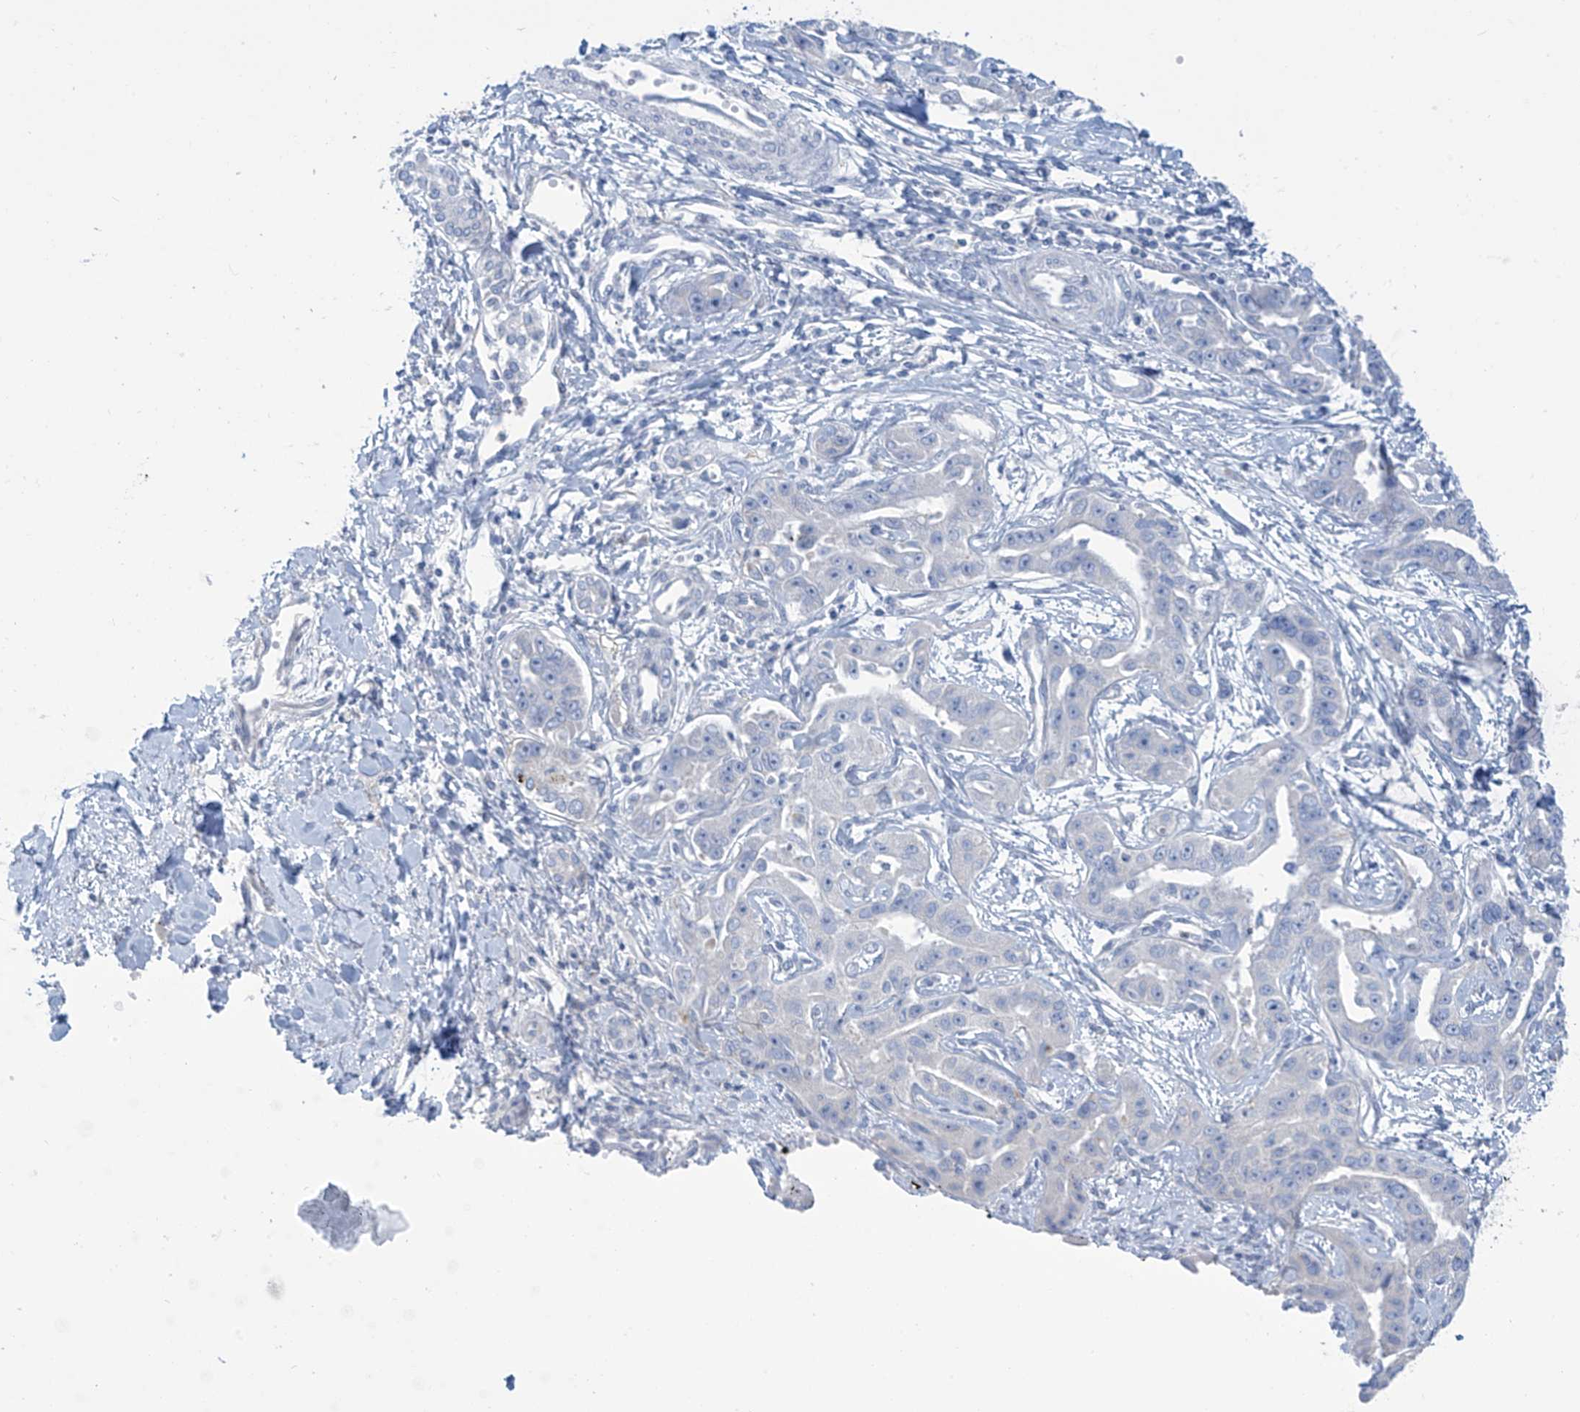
{"staining": {"intensity": "negative", "quantity": "none", "location": "none"}, "tissue": "liver cancer", "cell_type": "Tumor cells", "image_type": "cancer", "snomed": [{"axis": "morphology", "description": "Cholangiocarcinoma"}, {"axis": "topography", "description": "Liver"}], "caption": "High power microscopy photomicrograph of an immunohistochemistry image of liver cancer, revealing no significant staining in tumor cells.", "gene": "FABP2", "patient": {"sex": "male", "age": 59}}